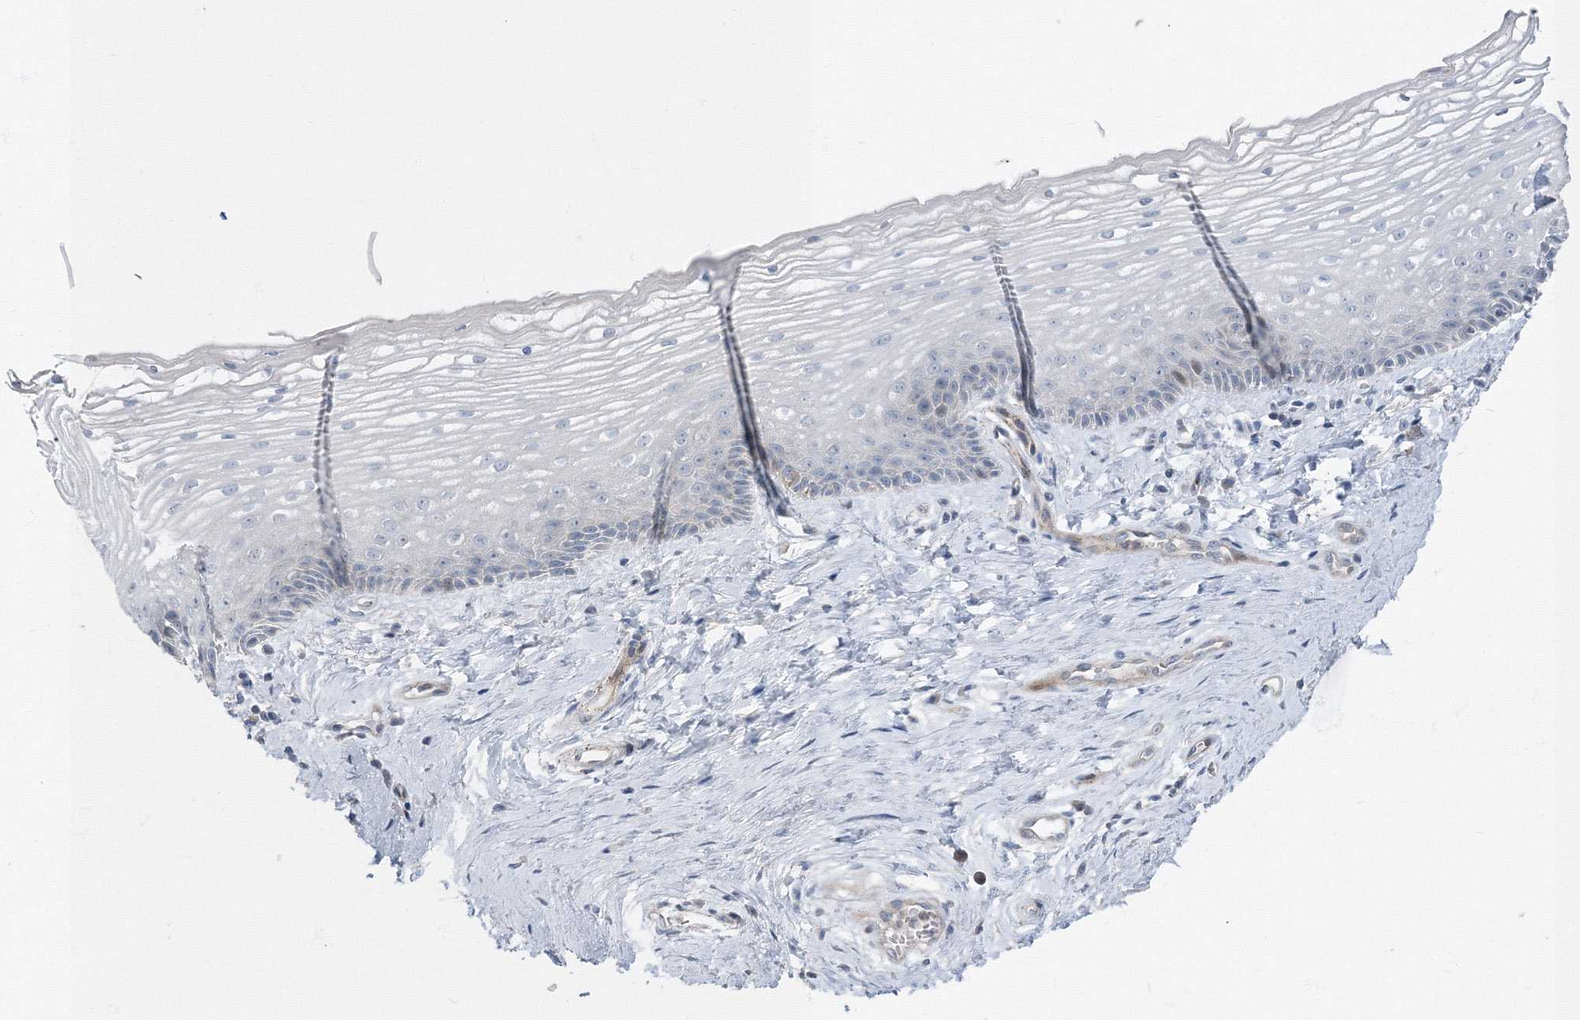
{"staining": {"intensity": "negative", "quantity": "none", "location": "none"}, "tissue": "vagina", "cell_type": "Squamous epithelial cells", "image_type": "normal", "snomed": [{"axis": "morphology", "description": "Normal tissue, NOS"}, {"axis": "topography", "description": "Vagina"}], "caption": "A high-resolution micrograph shows immunohistochemistry (IHC) staining of benign vagina, which demonstrates no significant staining in squamous epithelial cells.", "gene": "AASDH", "patient": {"sex": "female", "age": 46}}